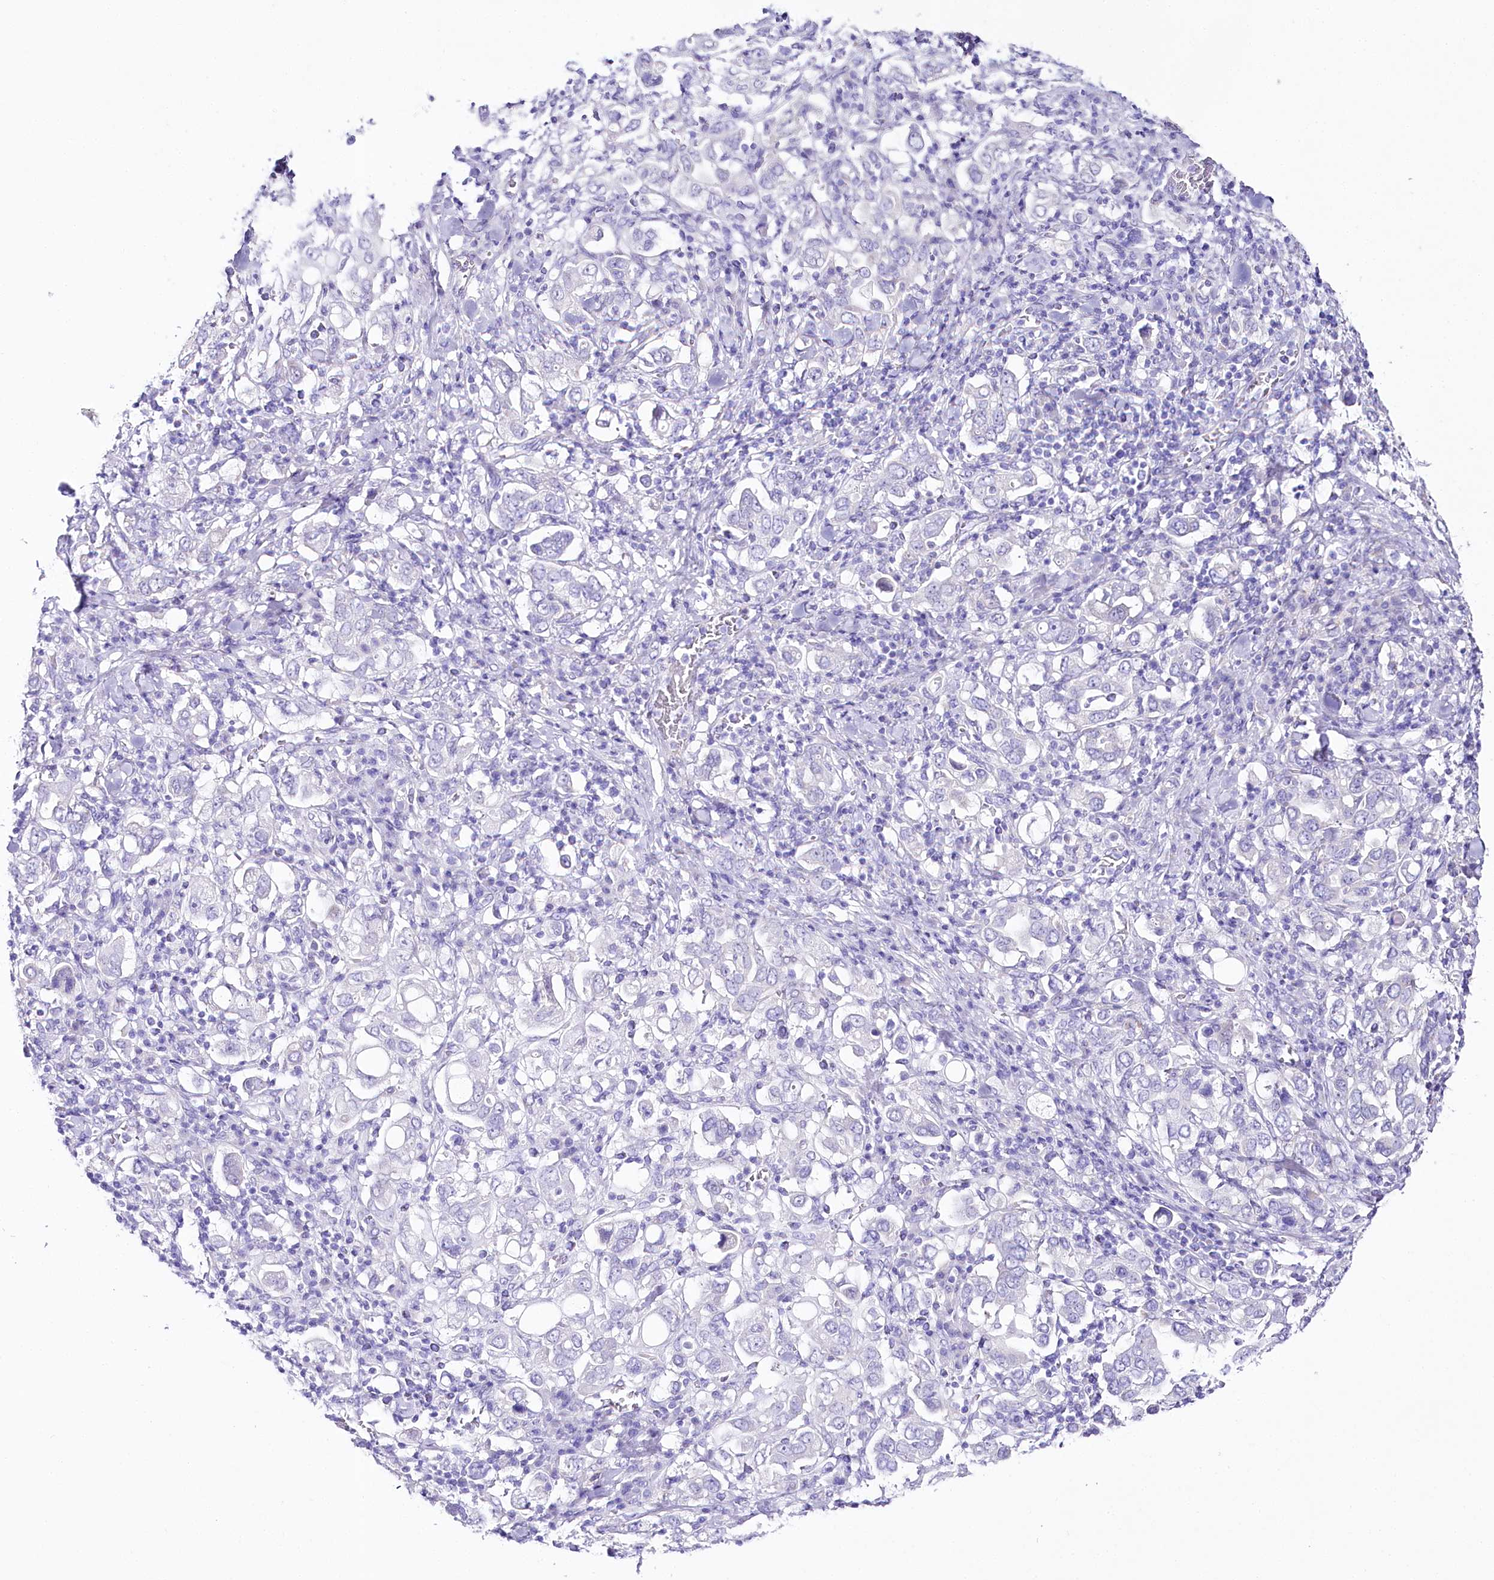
{"staining": {"intensity": "negative", "quantity": "none", "location": "none"}, "tissue": "stomach cancer", "cell_type": "Tumor cells", "image_type": "cancer", "snomed": [{"axis": "morphology", "description": "Adenocarcinoma, NOS"}, {"axis": "topography", "description": "Stomach, upper"}], "caption": "Immunohistochemical staining of stomach cancer (adenocarcinoma) displays no significant positivity in tumor cells.", "gene": "CSN3", "patient": {"sex": "male", "age": 62}}